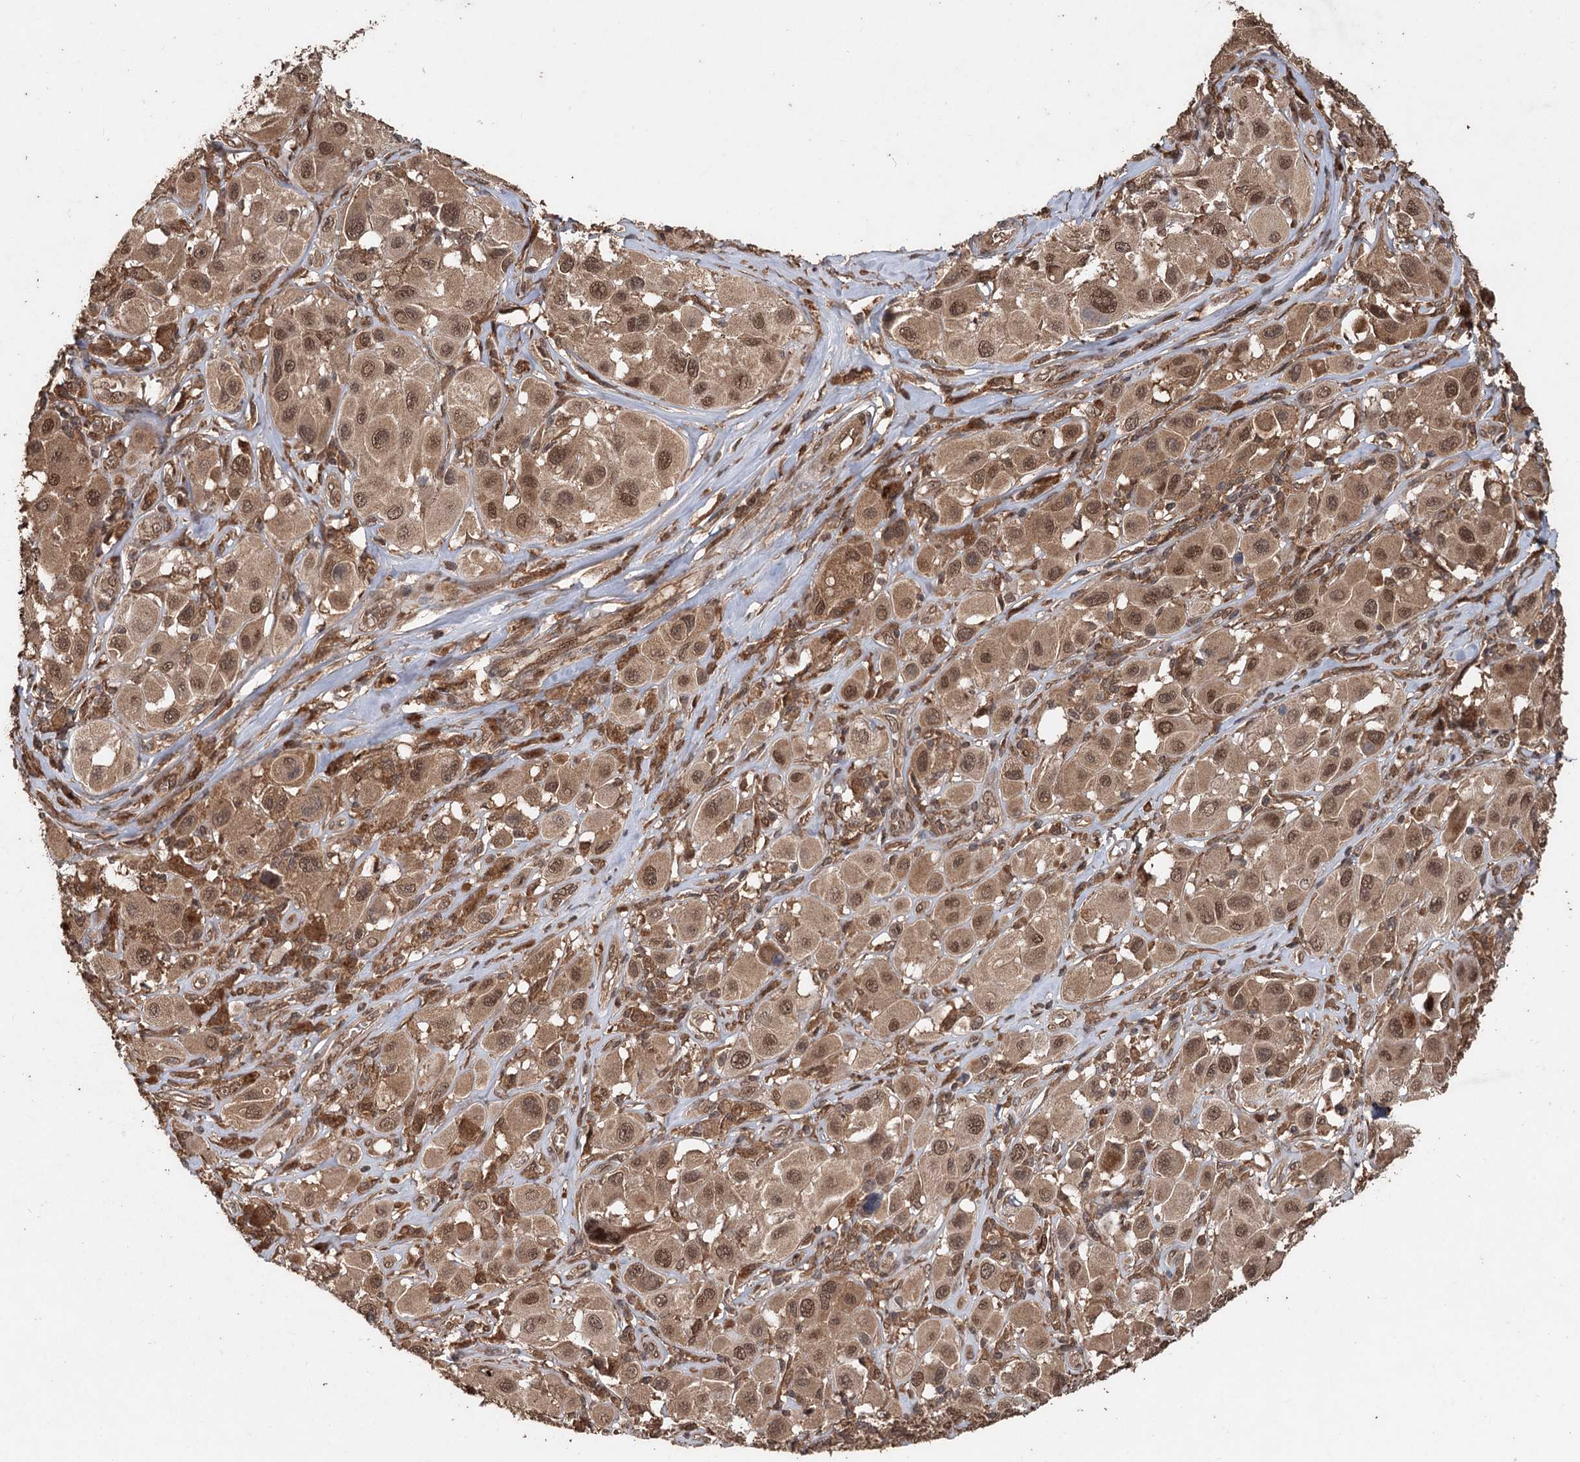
{"staining": {"intensity": "moderate", "quantity": ">75%", "location": "cytoplasmic/membranous,nuclear"}, "tissue": "melanoma", "cell_type": "Tumor cells", "image_type": "cancer", "snomed": [{"axis": "morphology", "description": "Malignant melanoma, Metastatic site"}, {"axis": "topography", "description": "Skin"}], "caption": "Melanoma was stained to show a protein in brown. There is medium levels of moderate cytoplasmic/membranous and nuclear expression in about >75% of tumor cells. The staining is performed using DAB brown chromogen to label protein expression. The nuclei are counter-stained blue using hematoxylin.", "gene": "FBXO7", "patient": {"sex": "male", "age": 41}}